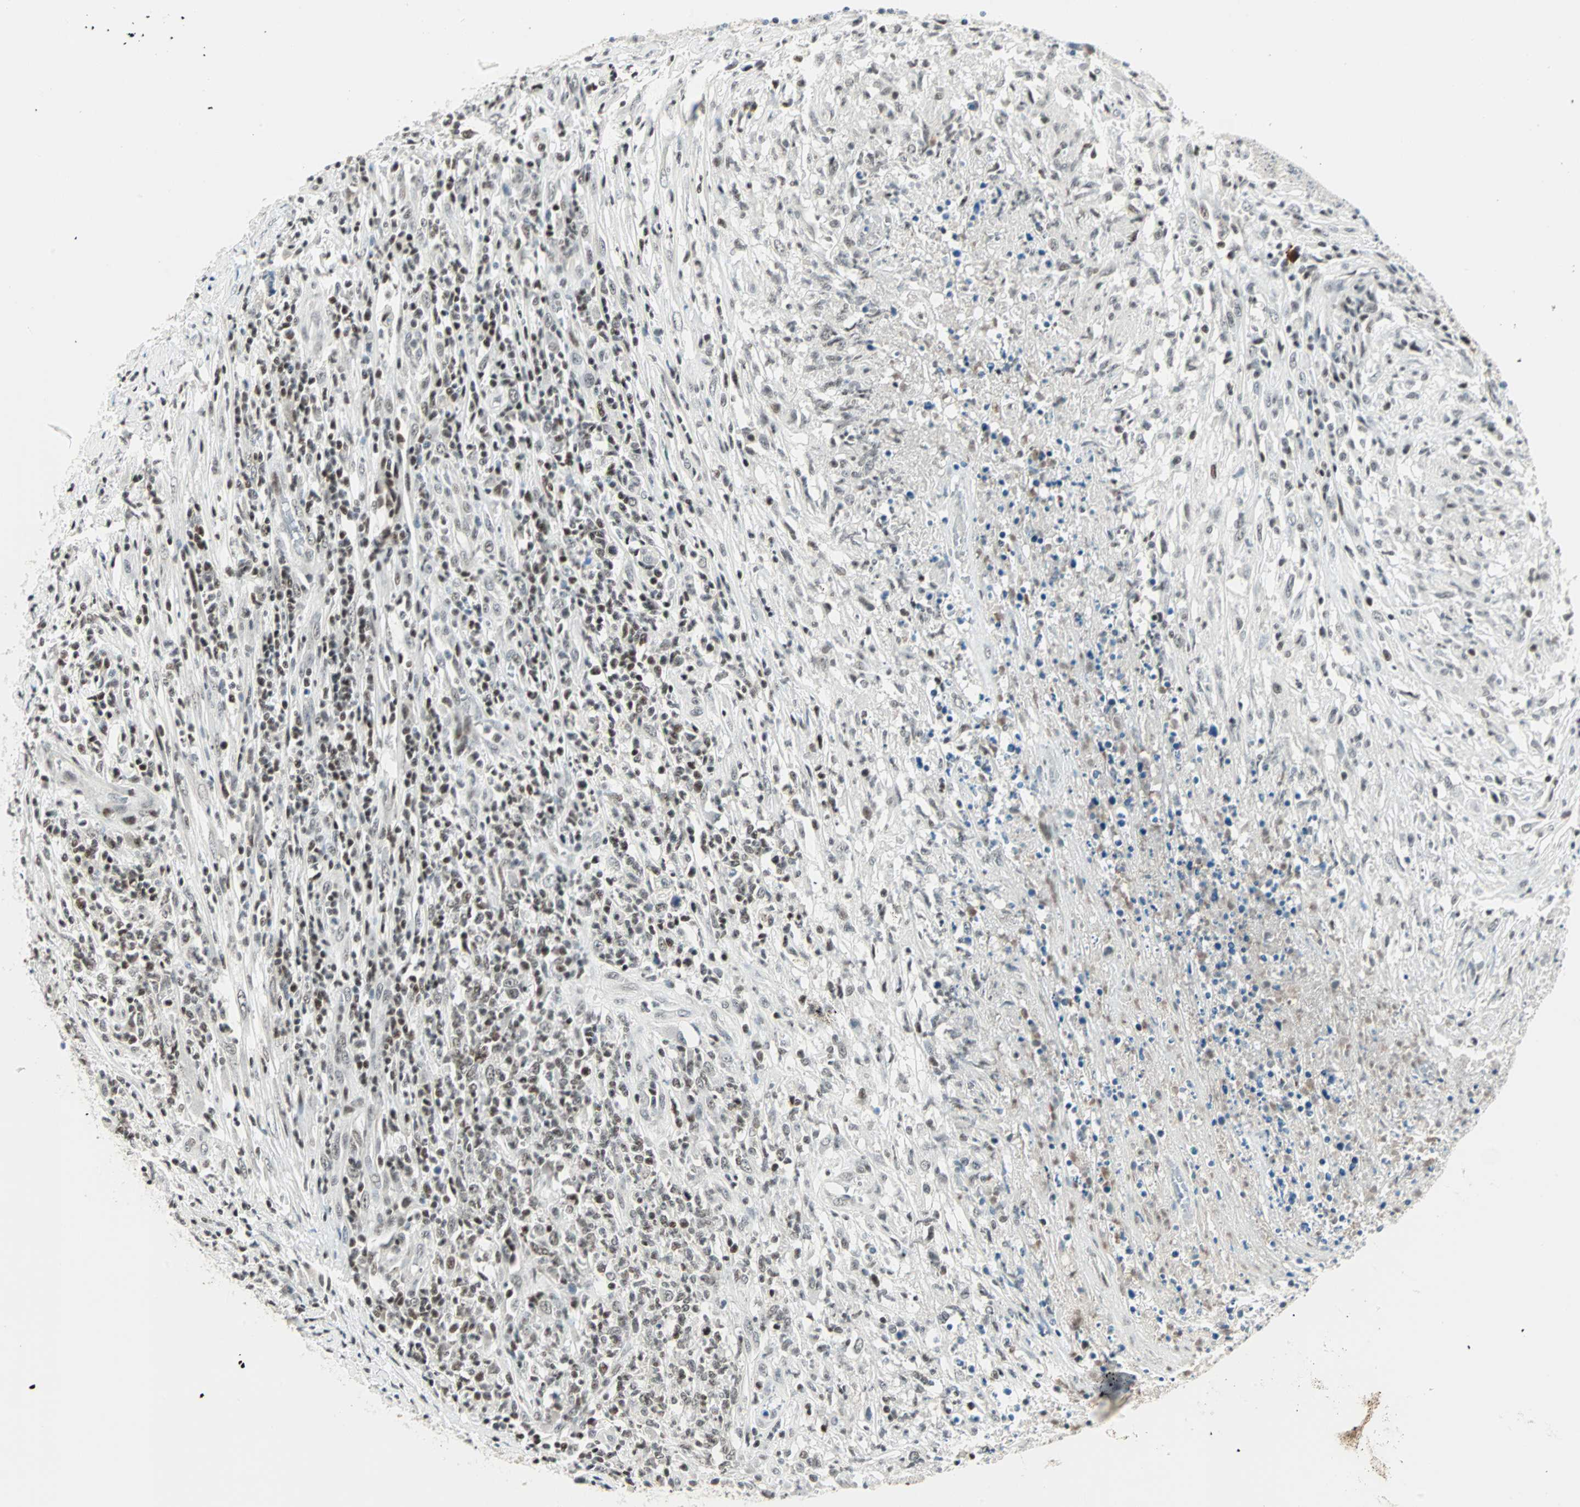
{"staining": {"intensity": "moderate", "quantity": ">75%", "location": "nuclear"}, "tissue": "lymphoma", "cell_type": "Tumor cells", "image_type": "cancer", "snomed": [{"axis": "morphology", "description": "Malignant lymphoma, non-Hodgkin's type, High grade"}, {"axis": "topography", "description": "Lymph node"}], "caption": "This photomicrograph reveals immunohistochemistry staining of malignant lymphoma, non-Hodgkin's type (high-grade), with medium moderate nuclear expression in about >75% of tumor cells.", "gene": "SIN3A", "patient": {"sex": "female", "age": 84}}